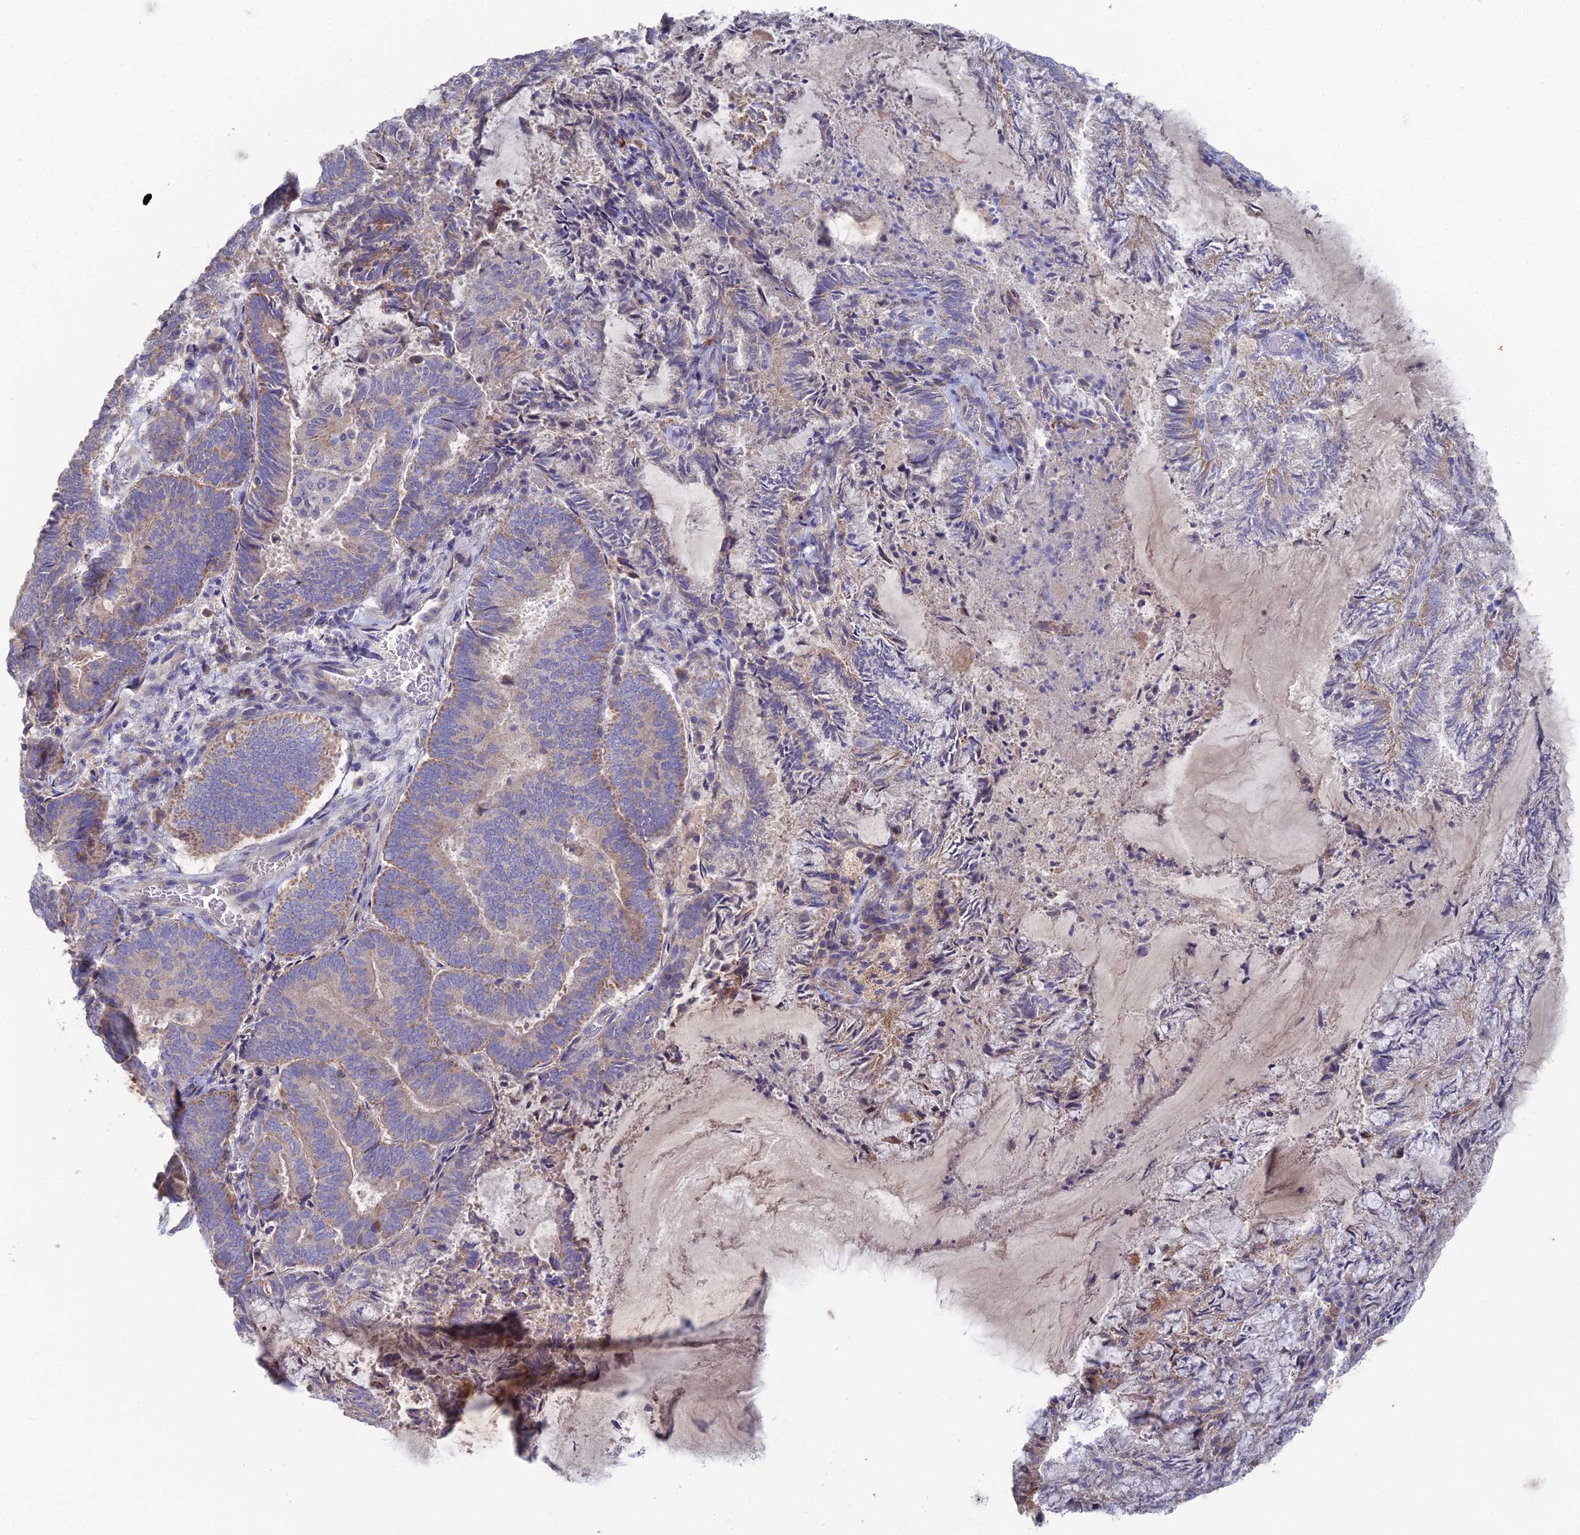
{"staining": {"intensity": "weak", "quantity": "25%-75%", "location": "cytoplasmic/membranous"}, "tissue": "endometrial cancer", "cell_type": "Tumor cells", "image_type": "cancer", "snomed": [{"axis": "morphology", "description": "Adenocarcinoma, NOS"}, {"axis": "topography", "description": "Endometrium"}], "caption": "The image displays a brown stain indicating the presence of a protein in the cytoplasmic/membranous of tumor cells in endometrial cancer.", "gene": "ARL16", "patient": {"sex": "female", "age": 80}}